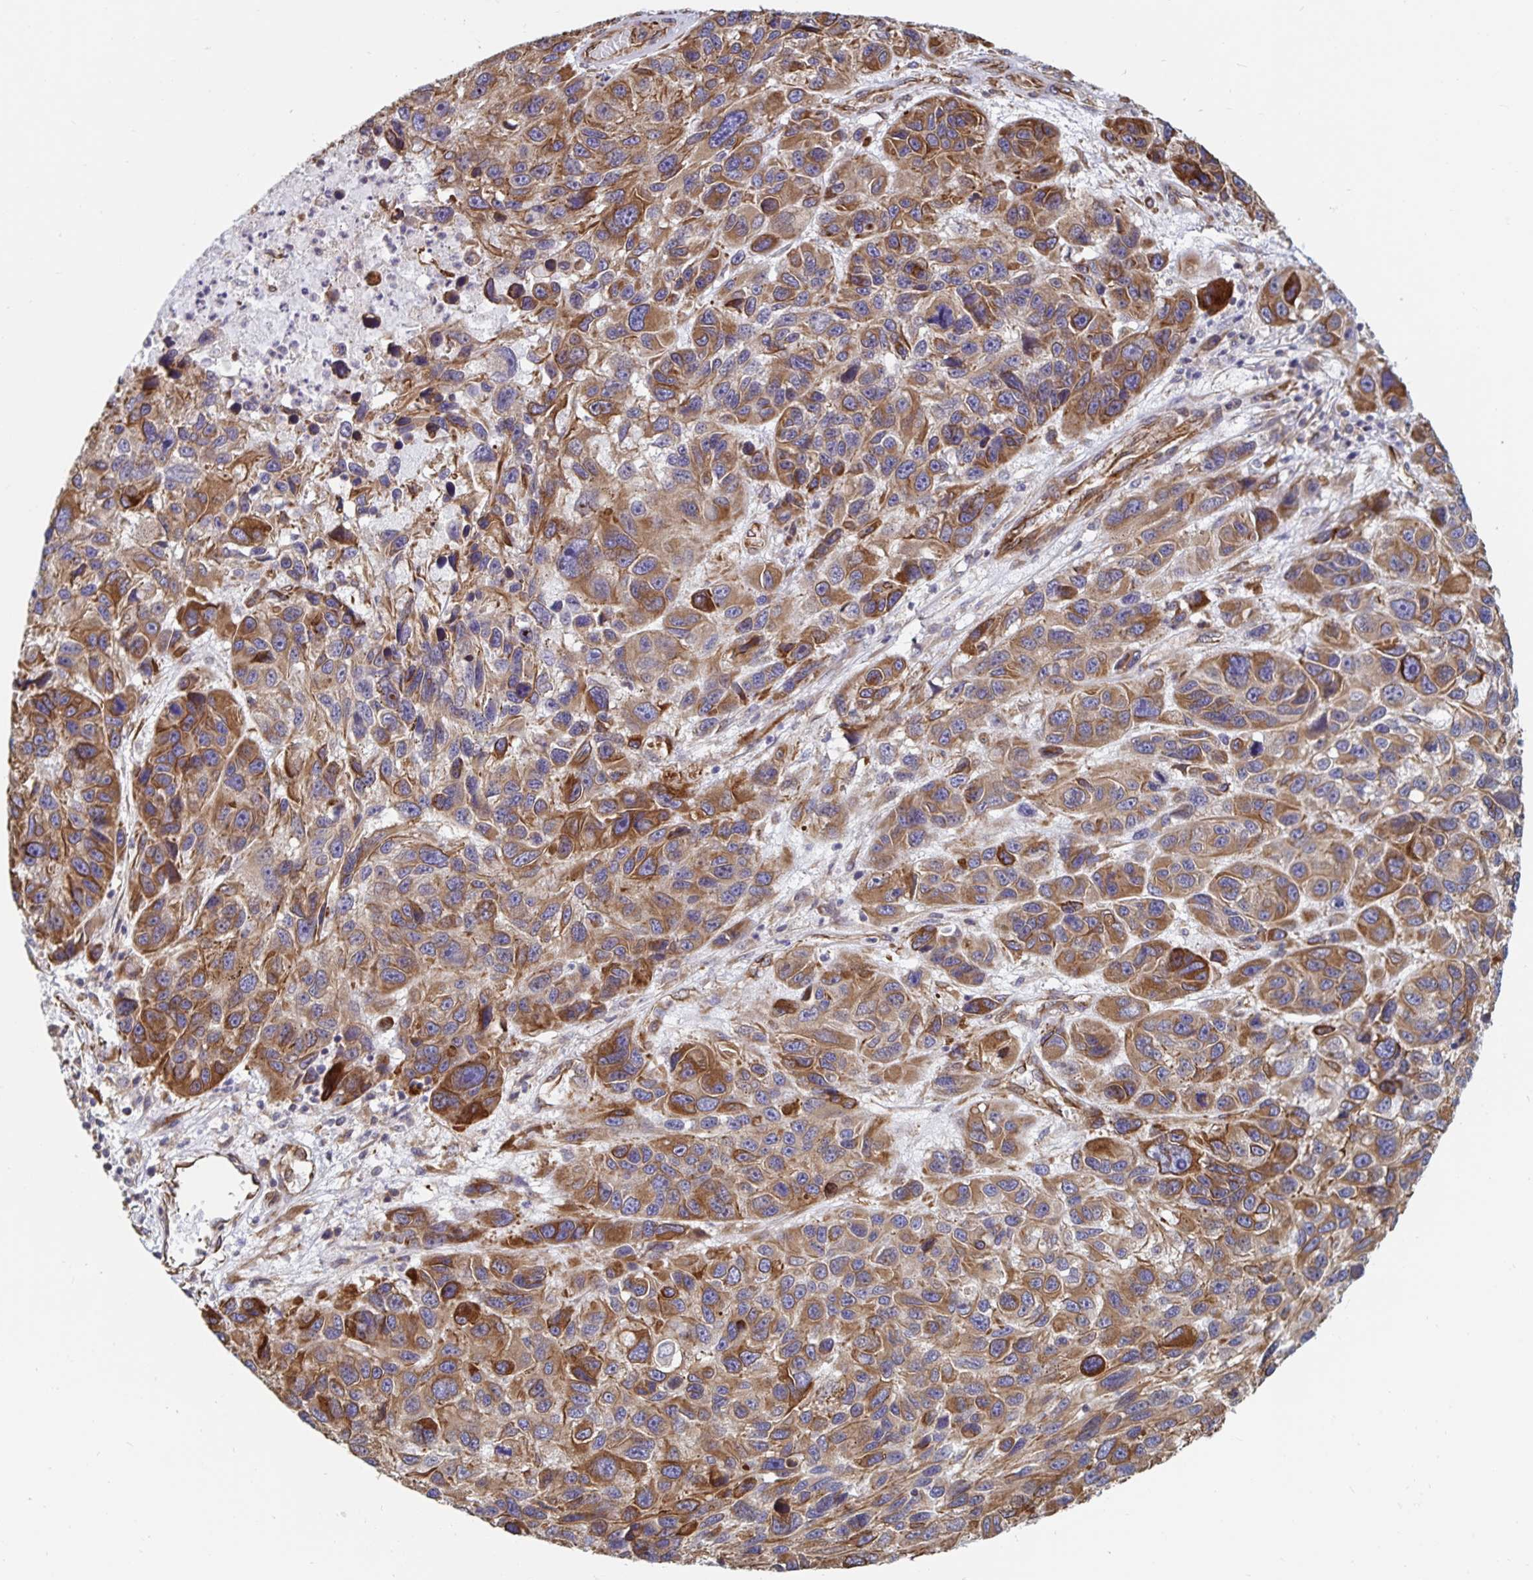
{"staining": {"intensity": "moderate", "quantity": ">75%", "location": "cytoplasmic/membranous"}, "tissue": "melanoma", "cell_type": "Tumor cells", "image_type": "cancer", "snomed": [{"axis": "morphology", "description": "Malignant melanoma, NOS"}, {"axis": "topography", "description": "Skin"}], "caption": "High-power microscopy captured an immunohistochemistry (IHC) photomicrograph of melanoma, revealing moderate cytoplasmic/membranous positivity in approximately >75% of tumor cells.", "gene": "BCAP29", "patient": {"sex": "male", "age": 53}}